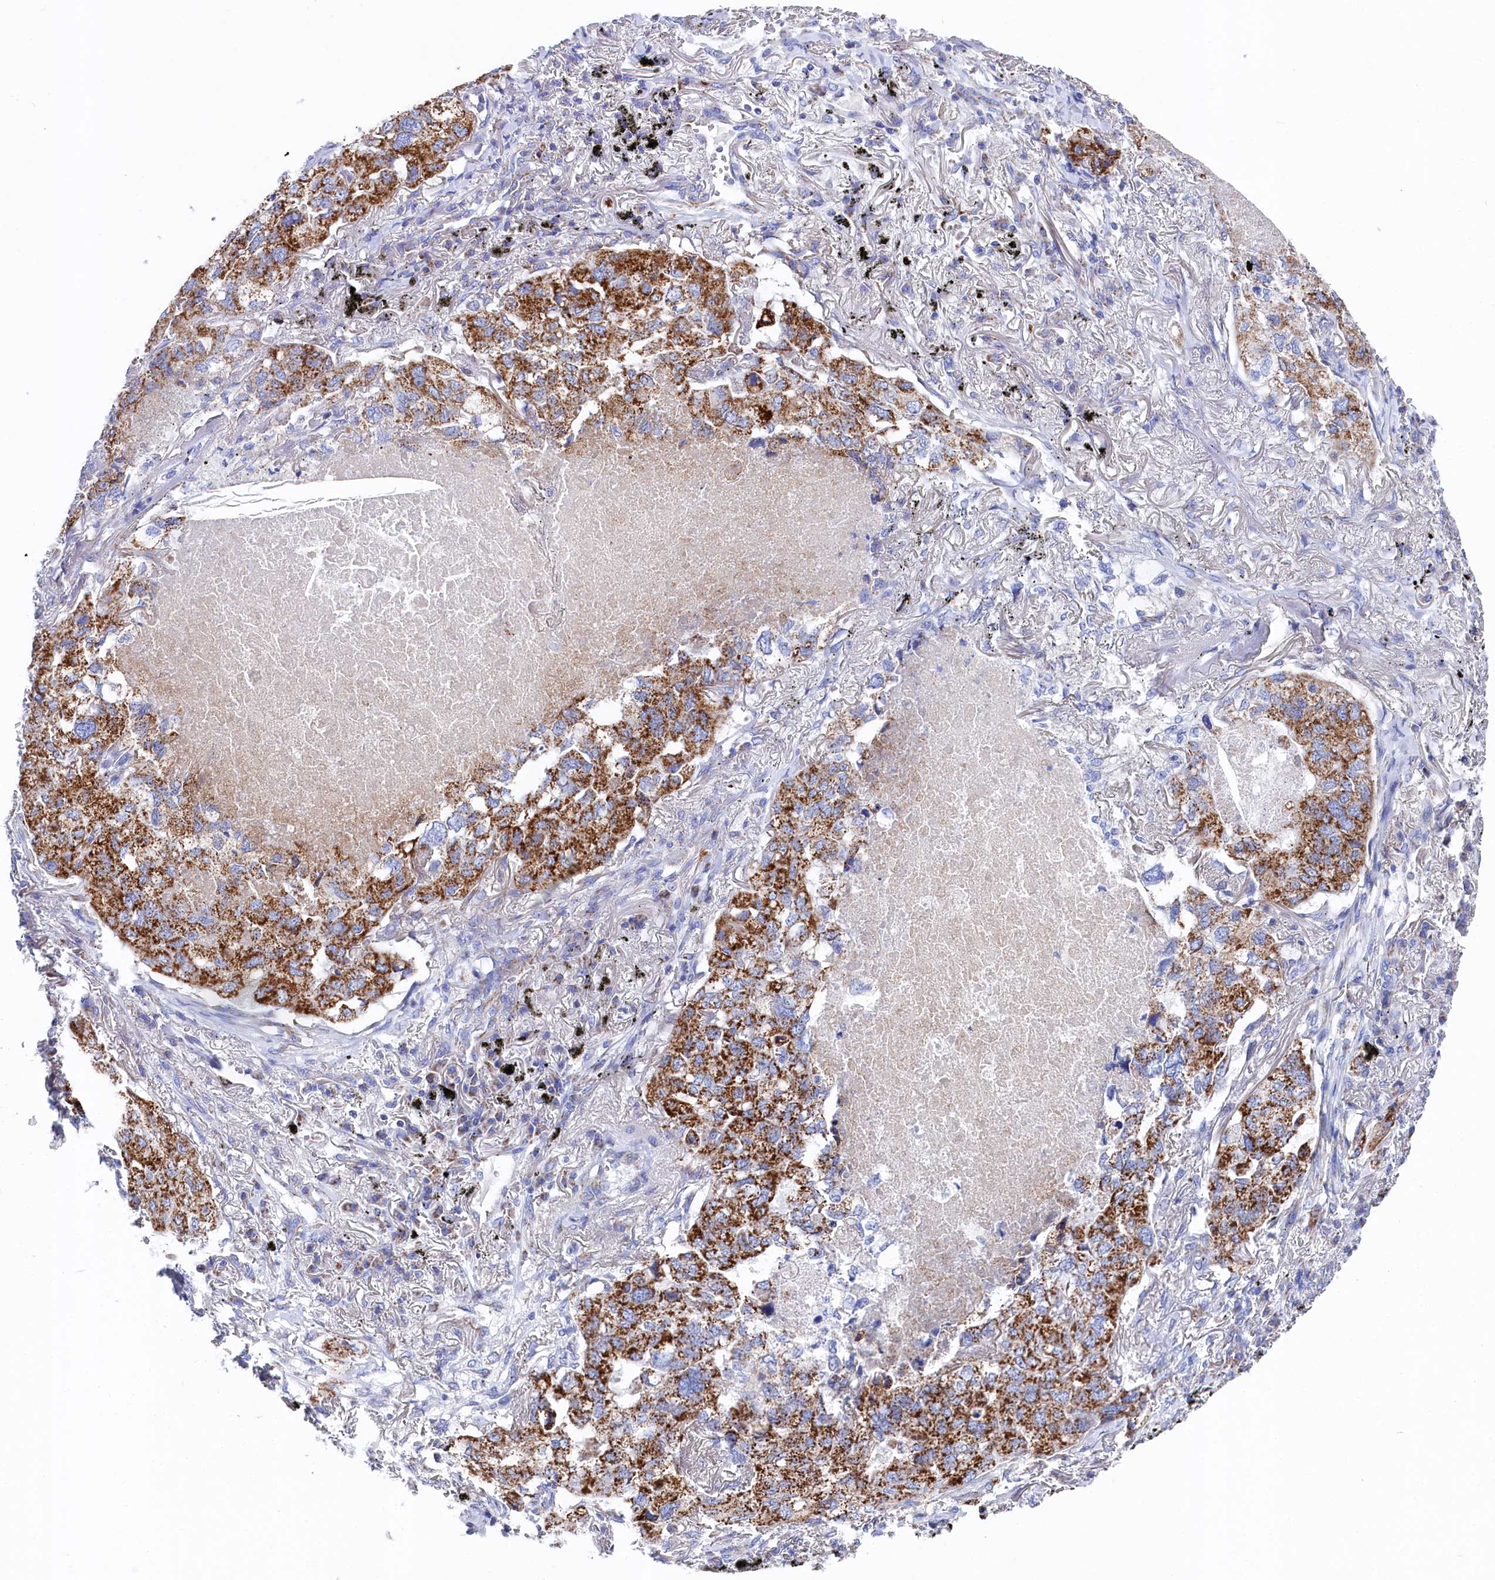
{"staining": {"intensity": "moderate", "quantity": ">75%", "location": "cytoplasmic/membranous"}, "tissue": "lung cancer", "cell_type": "Tumor cells", "image_type": "cancer", "snomed": [{"axis": "morphology", "description": "Adenocarcinoma, NOS"}, {"axis": "topography", "description": "Lung"}], "caption": "This image shows immunohistochemistry staining of human lung cancer (adenocarcinoma), with medium moderate cytoplasmic/membranous expression in about >75% of tumor cells.", "gene": "MMAB", "patient": {"sex": "male", "age": 65}}